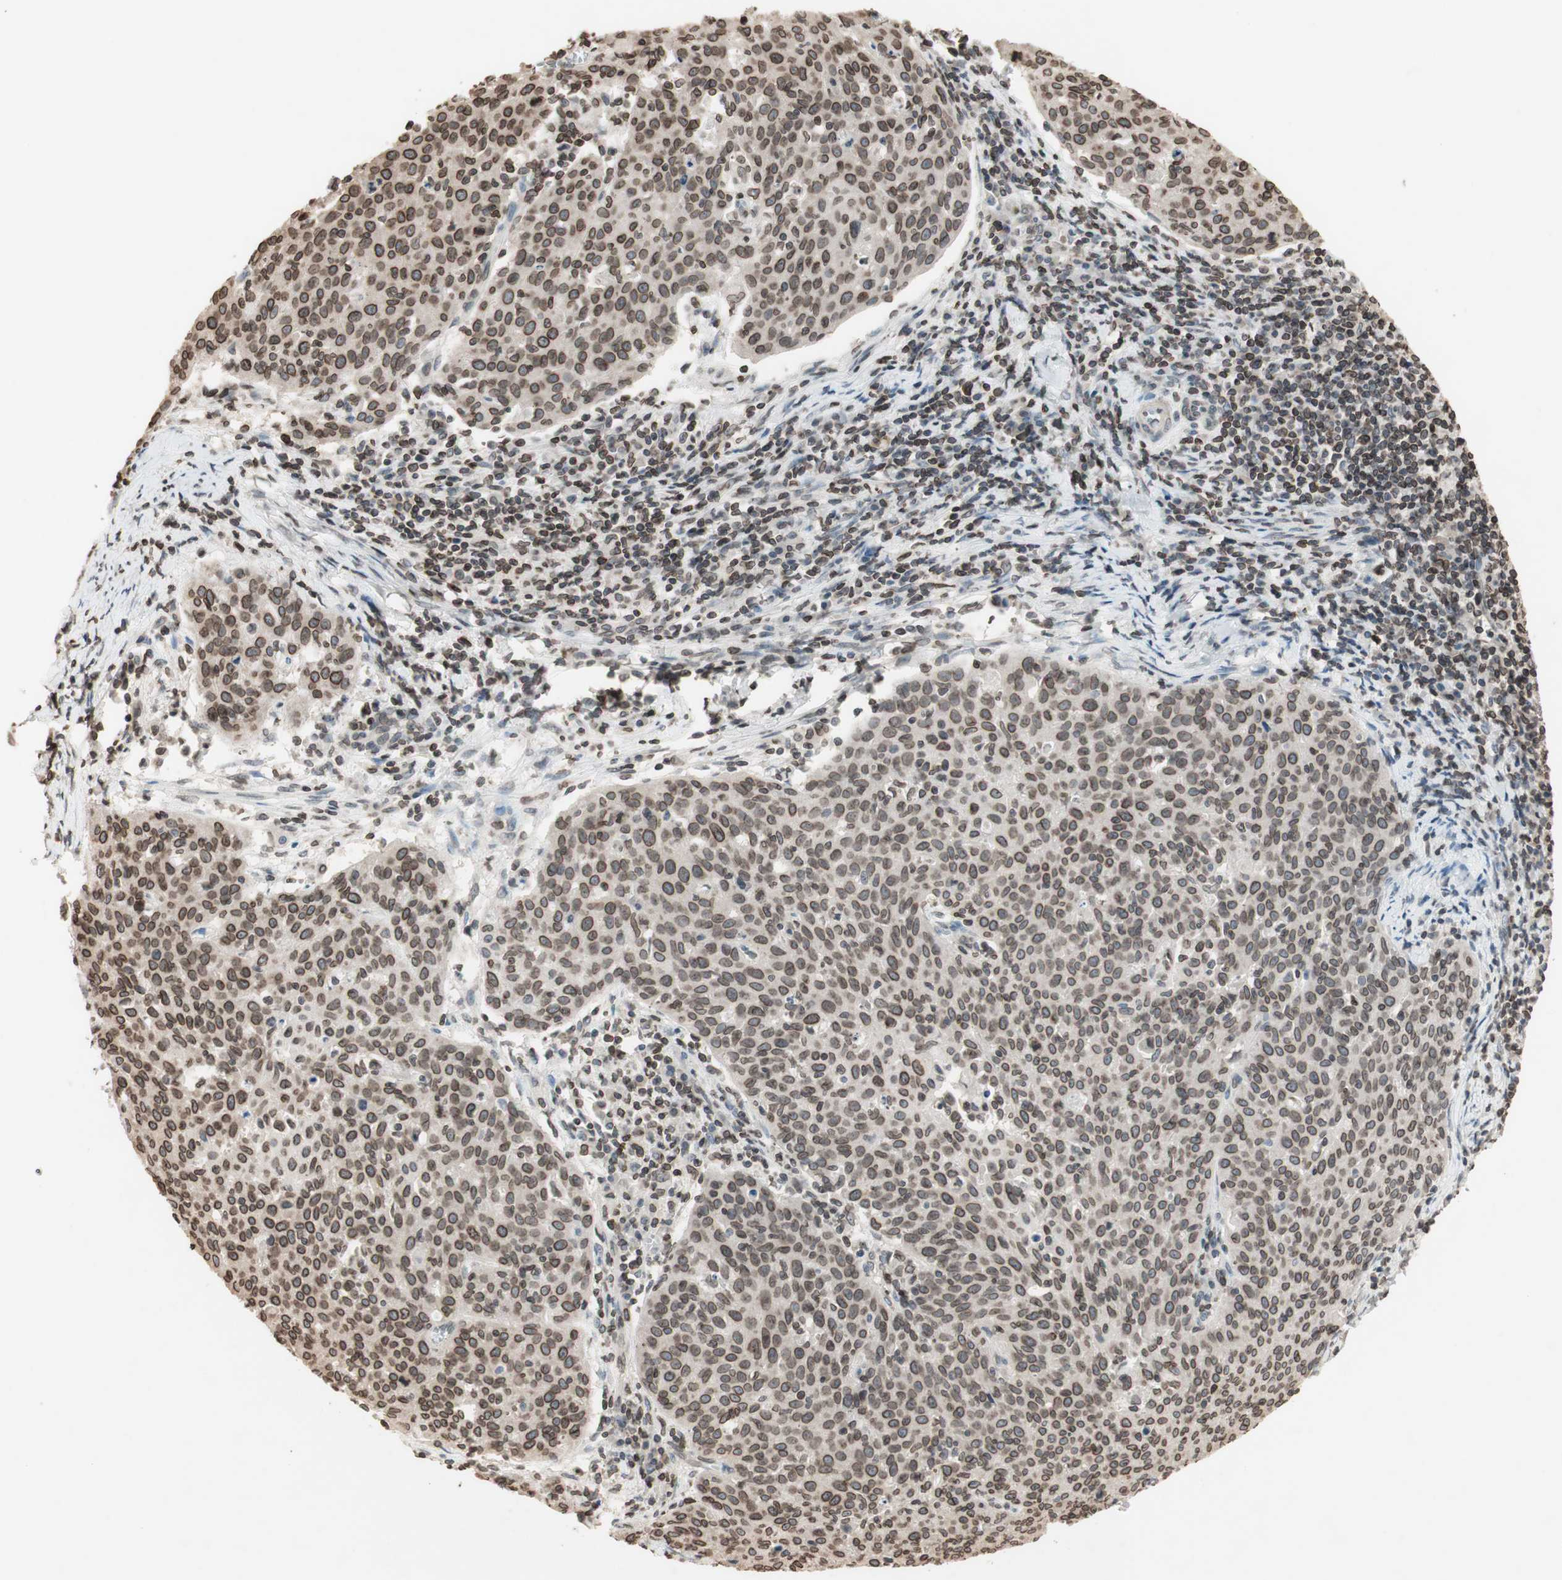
{"staining": {"intensity": "moderate", "quantity": ">75%", "location": "cytoplasmic/membranous,nuclear"}, "tissue": "cervical cancer", "cell_type": "Tumor cells", "image_type": "cancer", "snomed": [{"axis": "morphology", "description": "Squamous cell carcinoma, NOS"}, {"axis": "topography", "description": "Cervix"}], "caption": "Protein expression by immunohistochemistry (IHC) demonstrates moderate cytoplasmic/membranous and nuclear positivity in approximately >75% of tumor cells in cervical squamous cell carcinoma. (IHC, brightfield microscopy, high magnification).", "gene": "TMPO", "patient": {"sex": "female", "age": 38}}